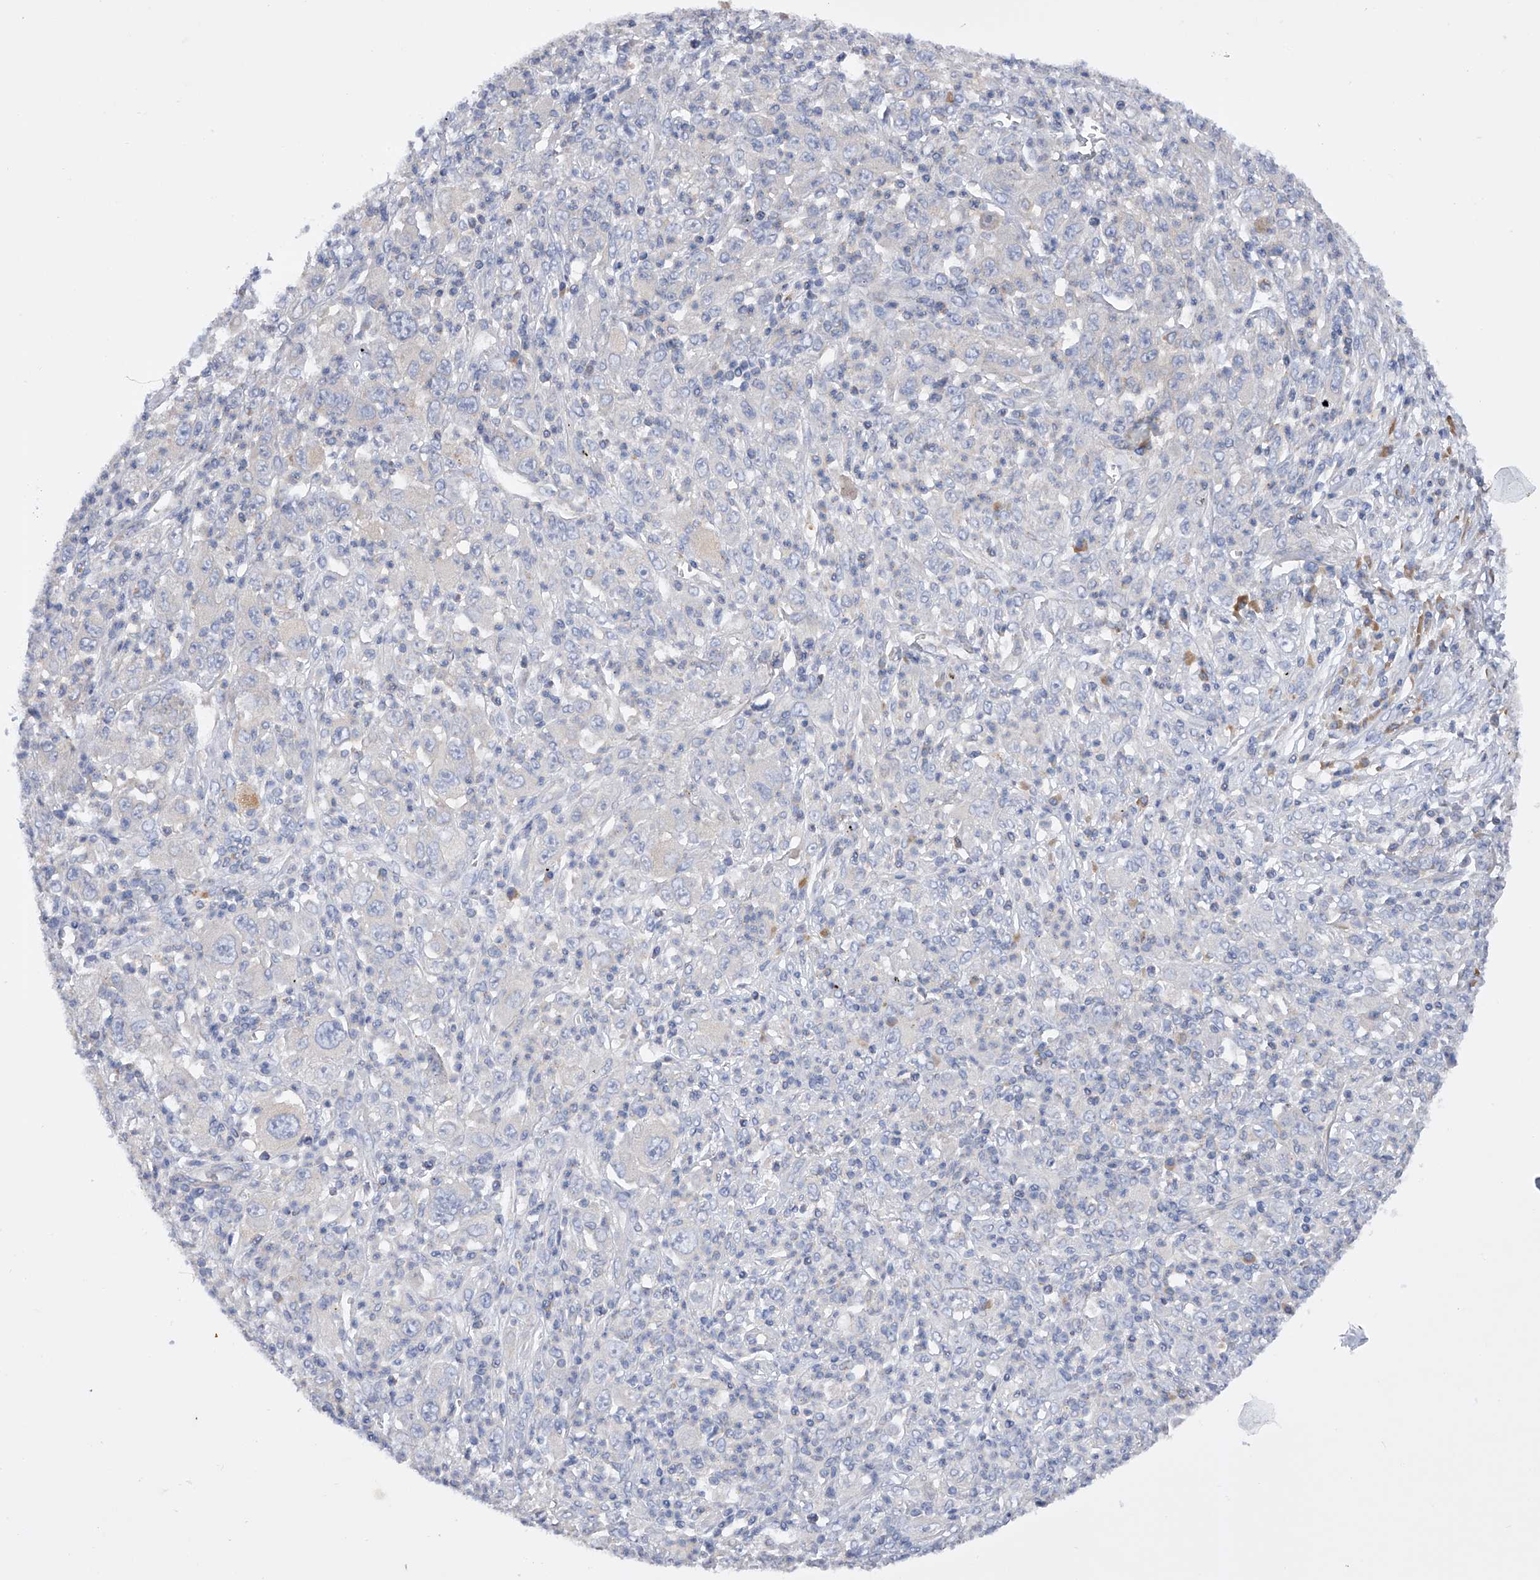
{"staining": {"intensity": "negative", "quantity": "none", "location": "none"}, "tissue": "melanoma", "cell_type": "Tumor cells", "image_type": "cancer", "snomed": [{"axis": "morphology", "description": "Malignant melanoma, Metastatic site"}, {"axis": "topography", "description": "Skin"}], "caption": "The image exhibits no significant expression in tumor cells of melanoma. (DAB IHC with hematoxylin counter stain).", "gene": "MLYCD", "patient": {"sex": "female", "age": 56}}